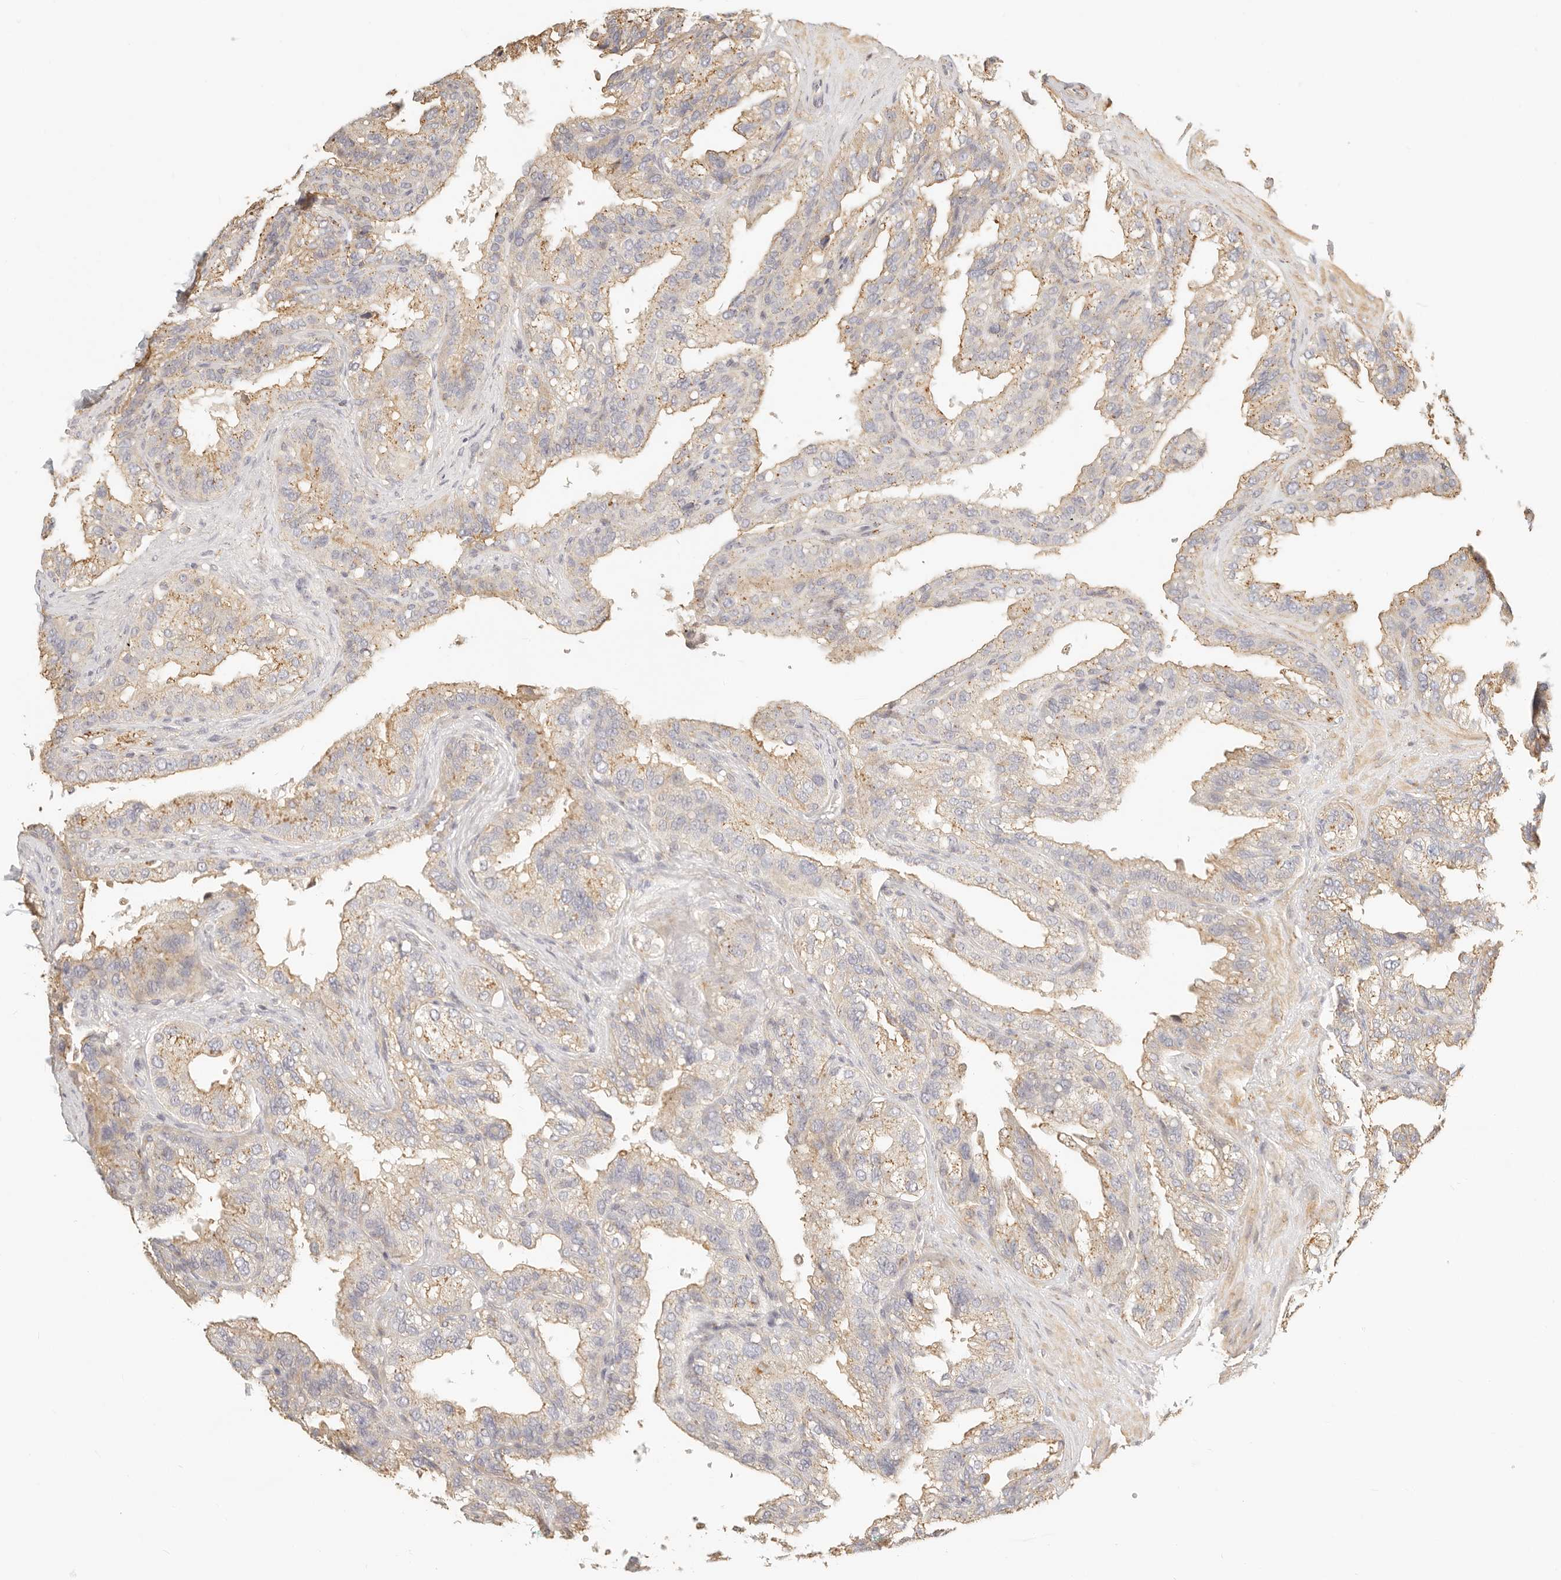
{"staining": {"intensity": "weak", "quantity": ">75%", "location": "cytoplasmic/membranous"}, "tissue": "seminal vesicle", "cell_type": "Glandular cells", "image_type": "normal", "snomed": [{"axis": "morphology", "description": "Normal tissue, NOS"}, {"axis": "topography", "description": "Seminal veicle"}], "caption": "Immunohistochemistry (IHC) image of benign seminal vesicle stained for a protein (brown), which reveals low levels of weak cytoplasmic/membranous expression in approximately >75% of glandular cells.", "gene": "CNMD", "patient": {"sex": "male", "age": 68}}